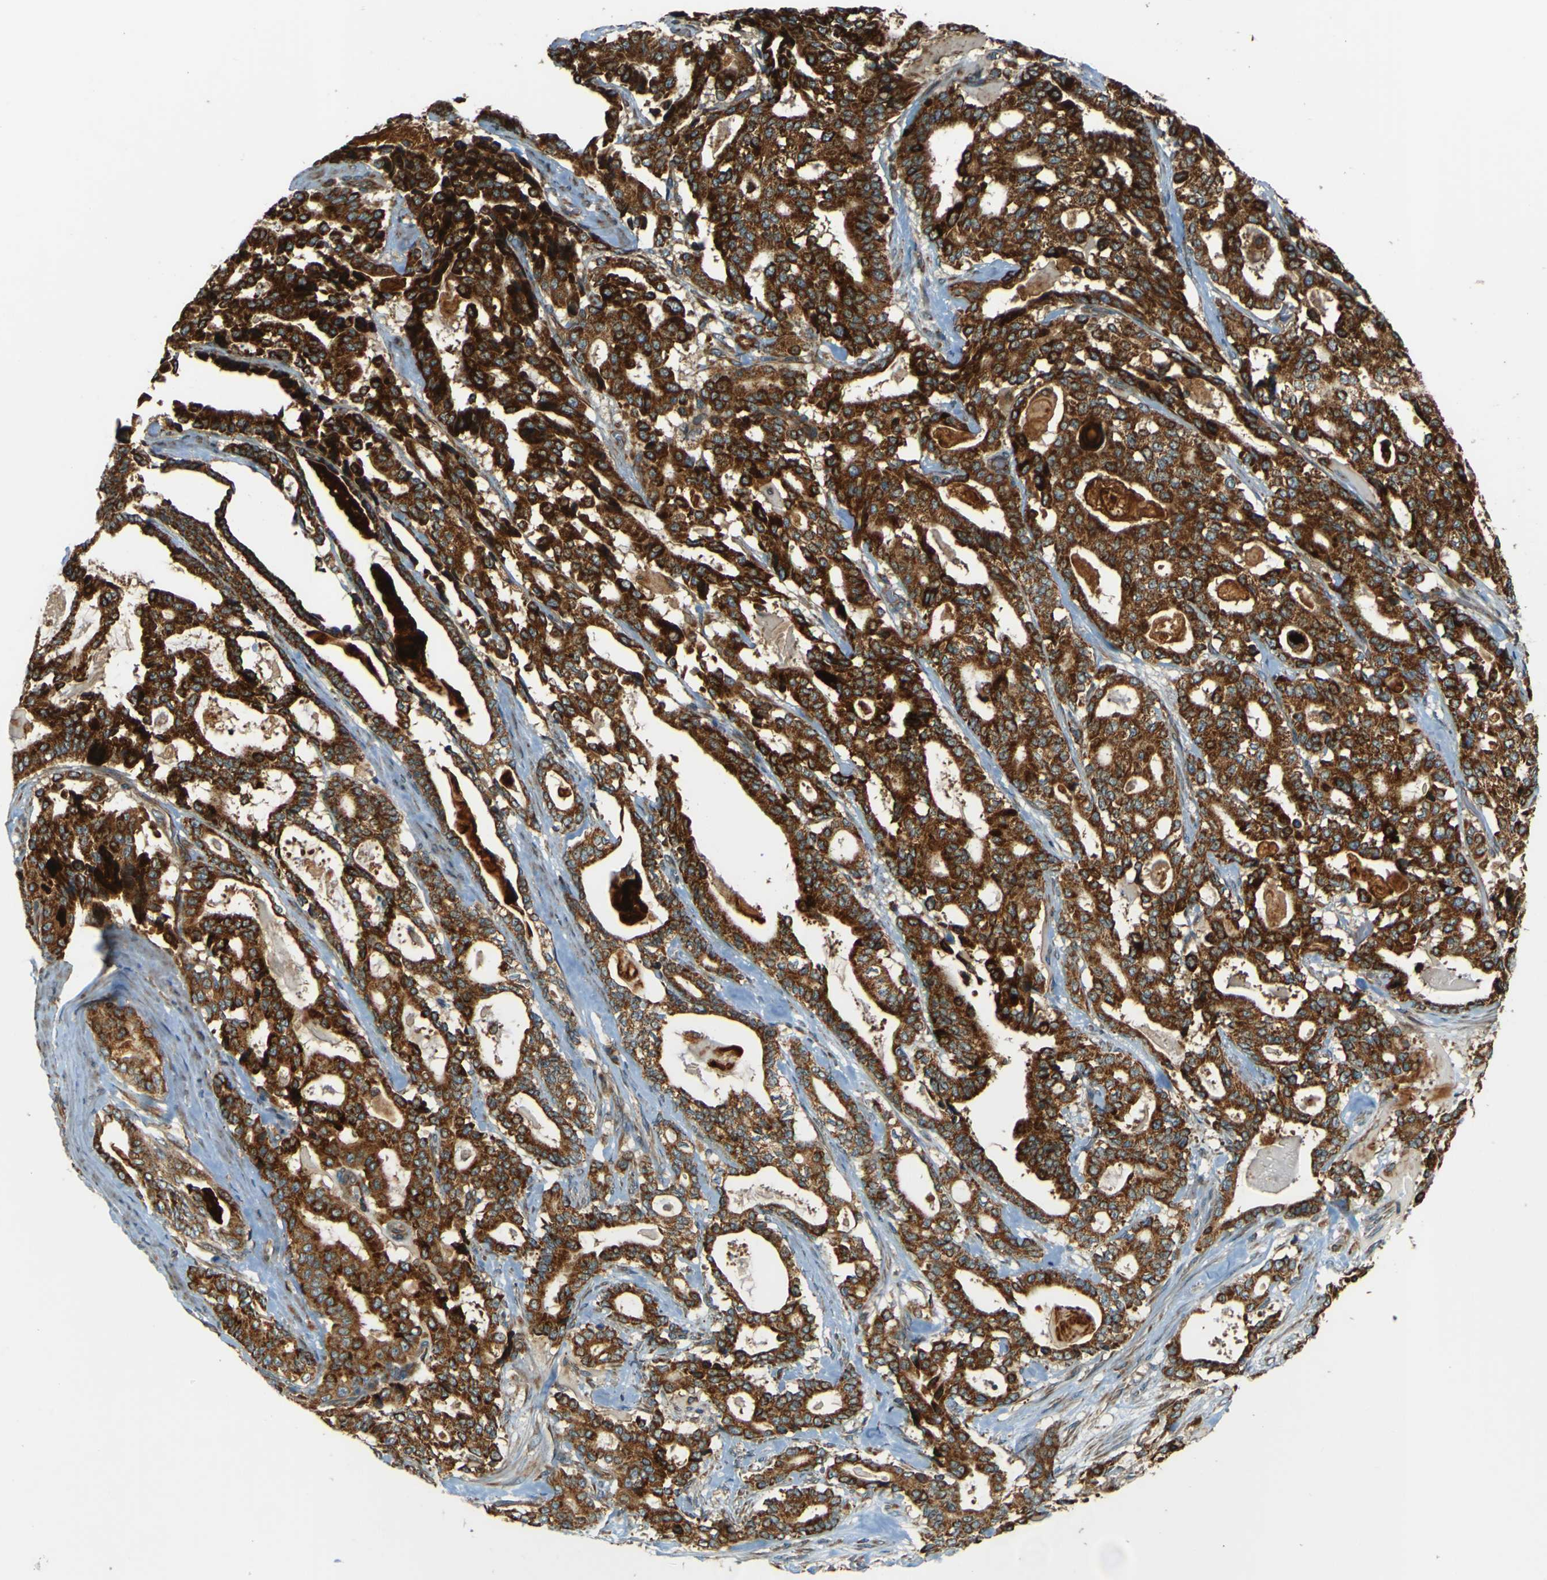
{"staining": {"intensity": "strong", "quantity": ">75%", "location": "cytoplasmic/membranous"}, "tissue": "pancreatic cancer", "cell_type": "Tumor cells", "image_type": "cancer", "snomed": [{"axis": "morphology", "description": "Adenocarcinoma, NOS"}, {"axis": "topography", "description": "Pancreas"}], "caption": "Immunohistochemical staining of pancreatic cancer (adenocarcinoma) displays high levels of strong cytoplasmic/membranous protein expression in about >75% of tumor cells. The staining was performed using DAB to visualize the protein expression in brown, while the nuclei were stained in blue with hematoxylin (Magnification: 20x).", "gene": "DNAJC5", "patient": {"sex": "male", "age": 63}}